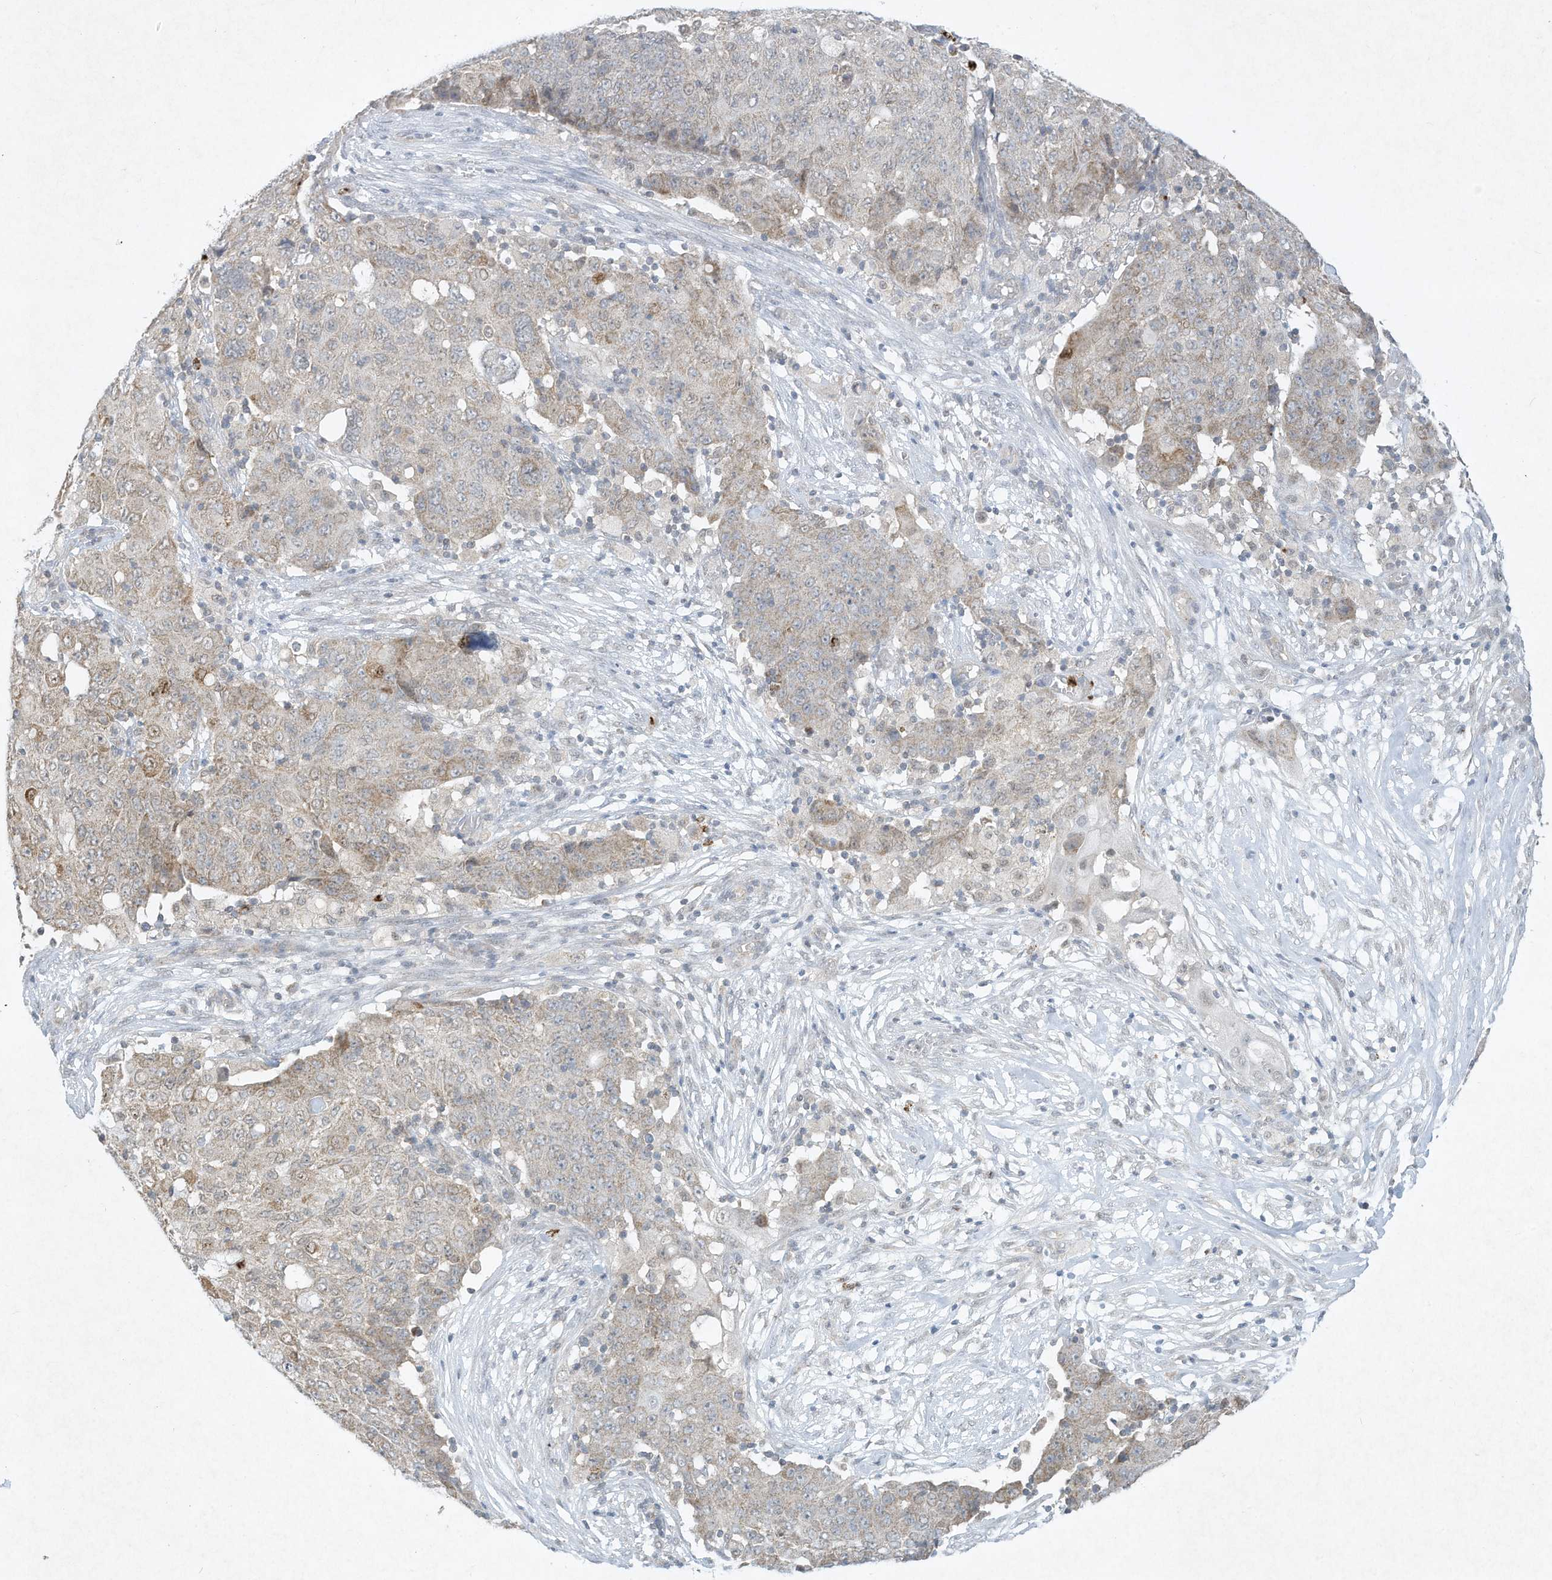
{"staining": {"intensity": "weak", "quantity": "<25%", "location": "cytoplasmic/membranous"}, "tissue": "ovarian cancer", "cell_type": "Tumor cells", "image_type": "cancer", "snomed": [{"axis": "morphology", "description": "Carcinoma, endometroid"}, {"axis": "topography", "description": "Ovary"}], "caption": "Ovarian cancer was stained to show a protein in brown. There is no significant expression in tumor cells. Brightfield microscopy of immunohistochemistry (IHC) stained with DAB (brown) and hematoxylin (blue), captured at high magnification.", "gene": "CHRNA4", "patient": {"sex": "female", "age": 42}}